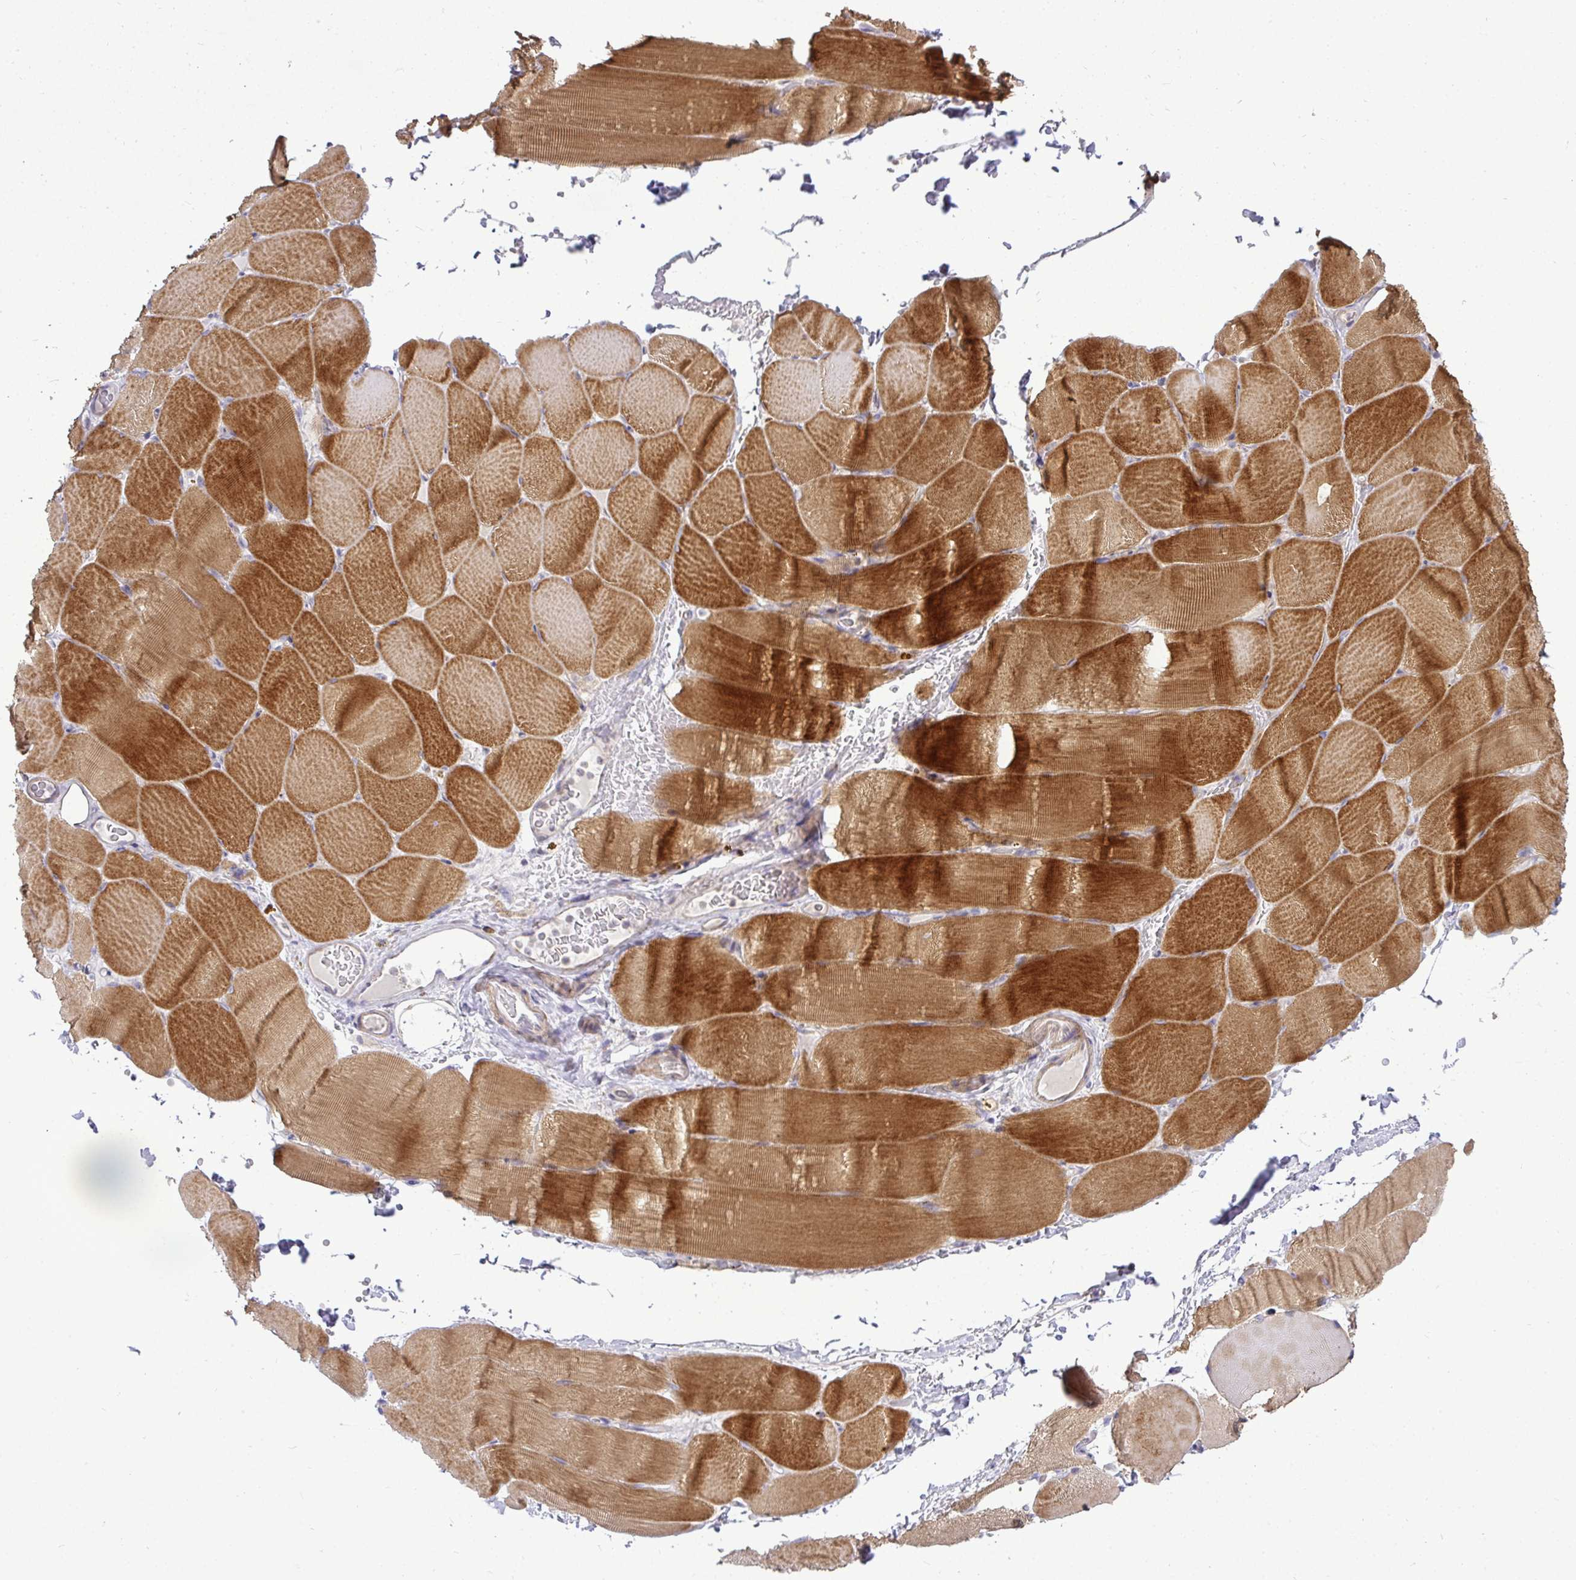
{"staining": {"intensity": "strong", "quantity": ">75%", "location": "cytoplasmic/membranous"}, "tissue": "skeletal muscle", "cell_type": "Myocytes", "image_type": "normal", "snomed": [{"axis": "morphology", "description": "Normal tissue, NOS"}, {"axis": "topography", "description": "Skeletal muscle"}], "caption": "This micrograph displays normal skeletal muscle stained with immunohistochemistry to label a protein in brown. The cytoplasmic/membranous of myocytes show strong positivity for the protein. Nuclei are counter-stained blue.", "gene": "STRIP1", "patient": {"sex": "female", "age": 37}}